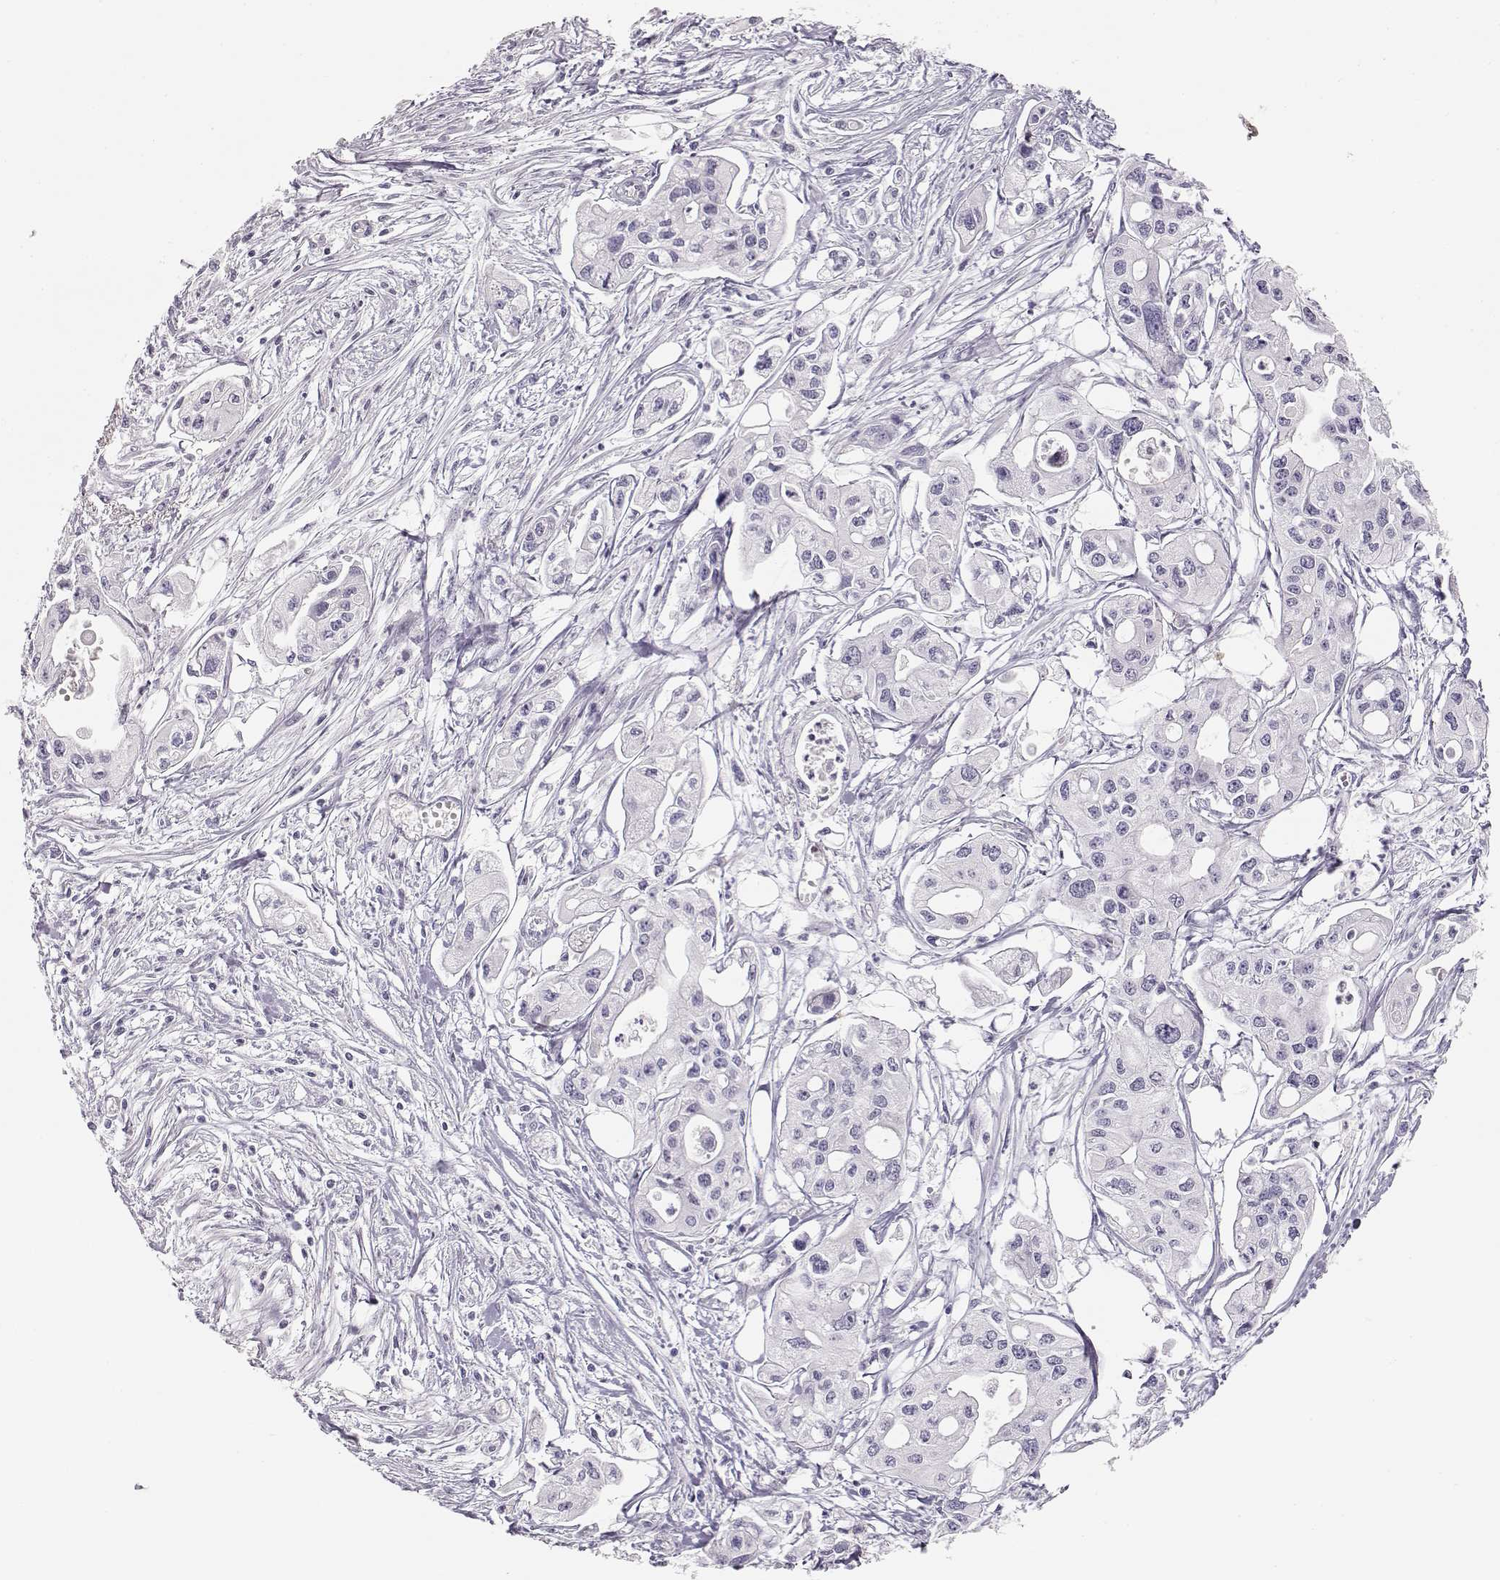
{"staining": {"intensity": "negative", "quantity": "none", "location": "none"}, "tissue": "pancreatic cancer", "cell_type": "Tumor cells", "image_type": "cancer", "snomed": [{"axis": "morphology", "description": "Adenocarcinoma, NOS"}, {"axis": "topography", "description": "Pancreas"}], "caption": "The photomicrograph demonstrates no significant positivity in tumor cells of pancreatic adenocarcinoma.", "gene": "LEPR", "patient": {"sex": "male", "age": 70}}